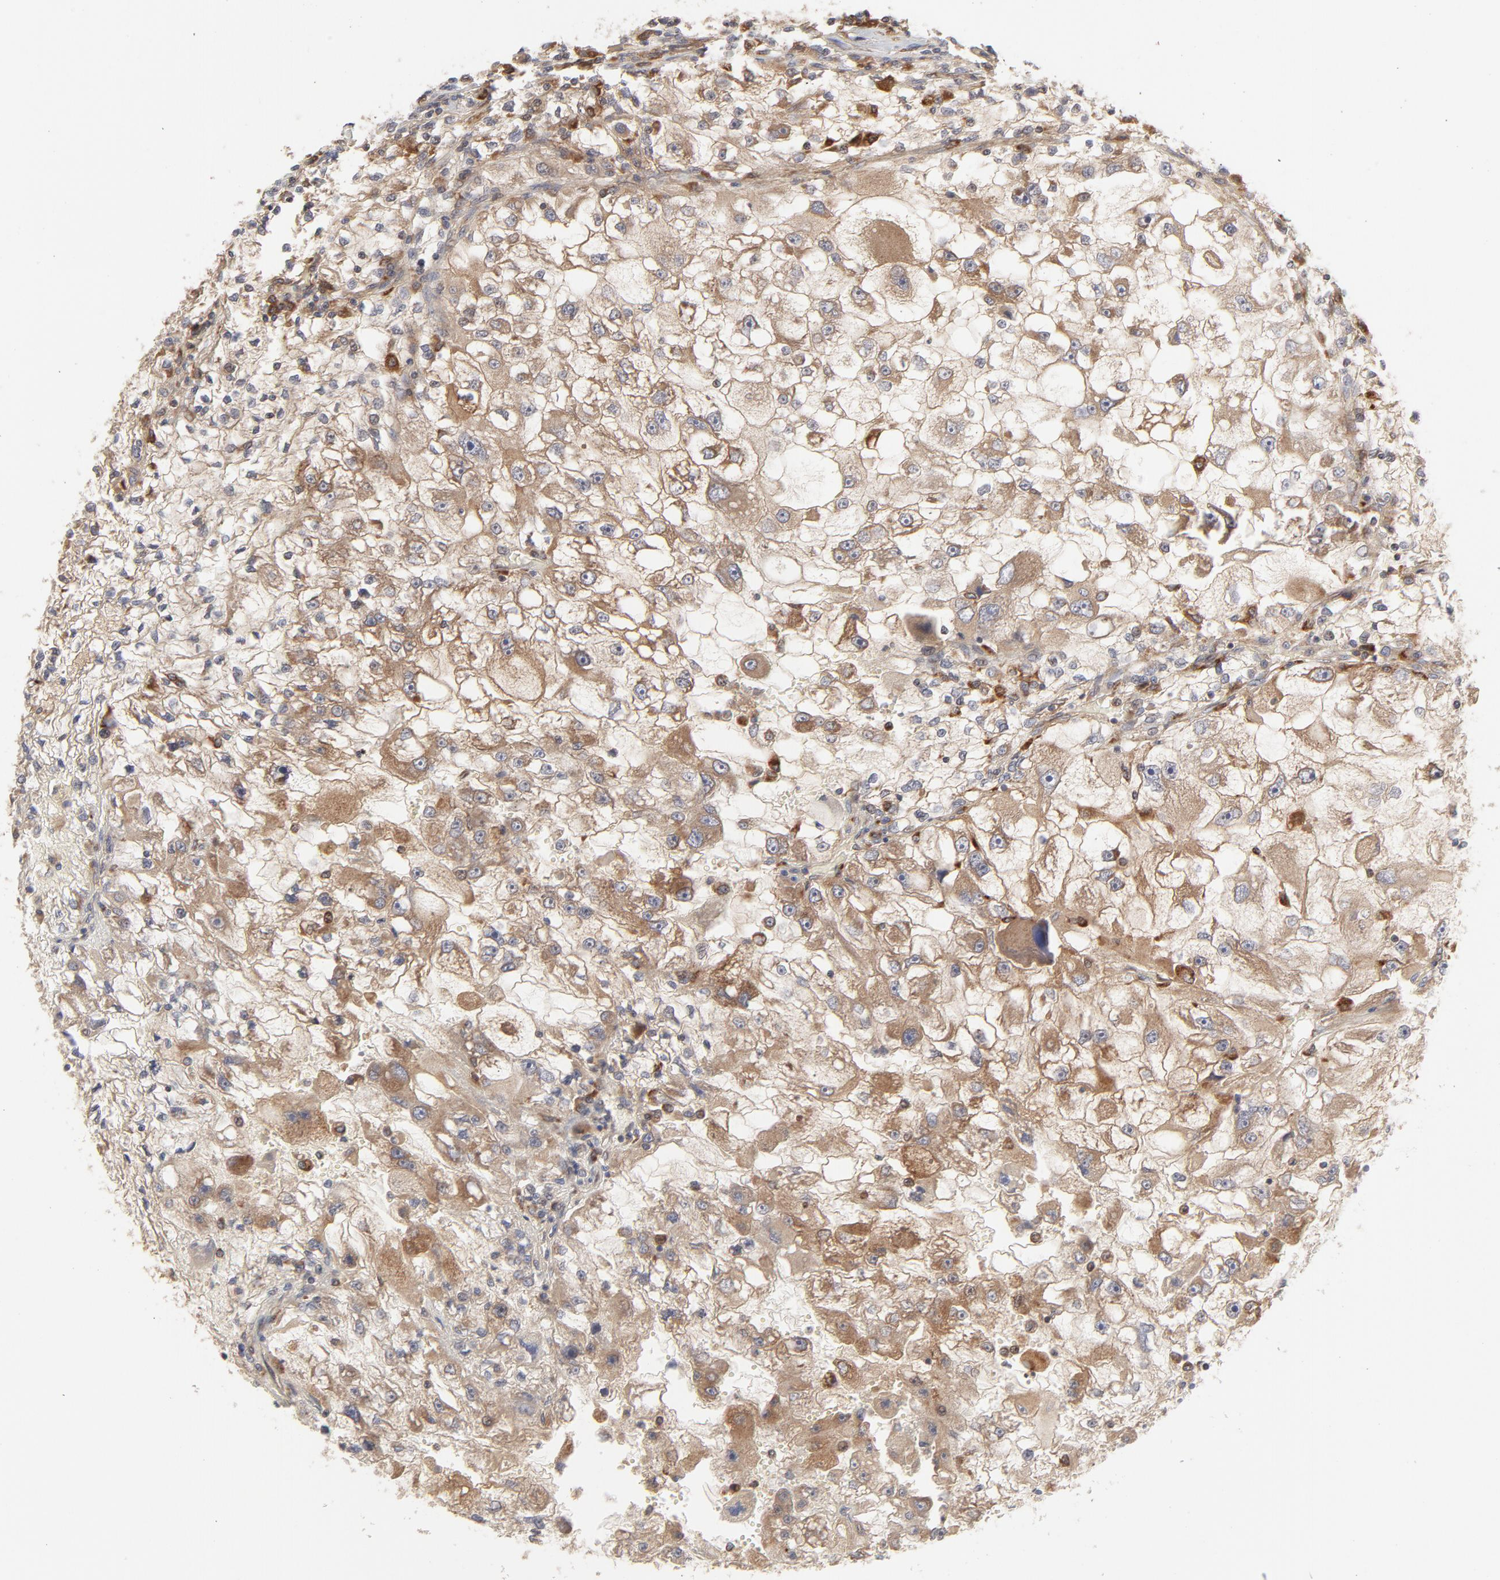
{"staining": {"intensity": "weak", "quantity": "25%-75%", "location": "cytoplasmic/membranous"}, "tissue": "renal cancer", "cell_type": "Tumor cells", "image_type": "cancer", "snomed": [{"axis": "morphology", "description": "Adenocarcinoma, NOS"}, {"axis": "topography", "description": "Kidney"}], "caption": "This image shows immunohistochemistry (IHC) staining of renal adenocarcinoma, with low weak cytoplasmic/membranous expression in approximately 25%-75% of tumor cells.", "gene": "RAB5C", "patient": {"sex": "female", "age": 83}}